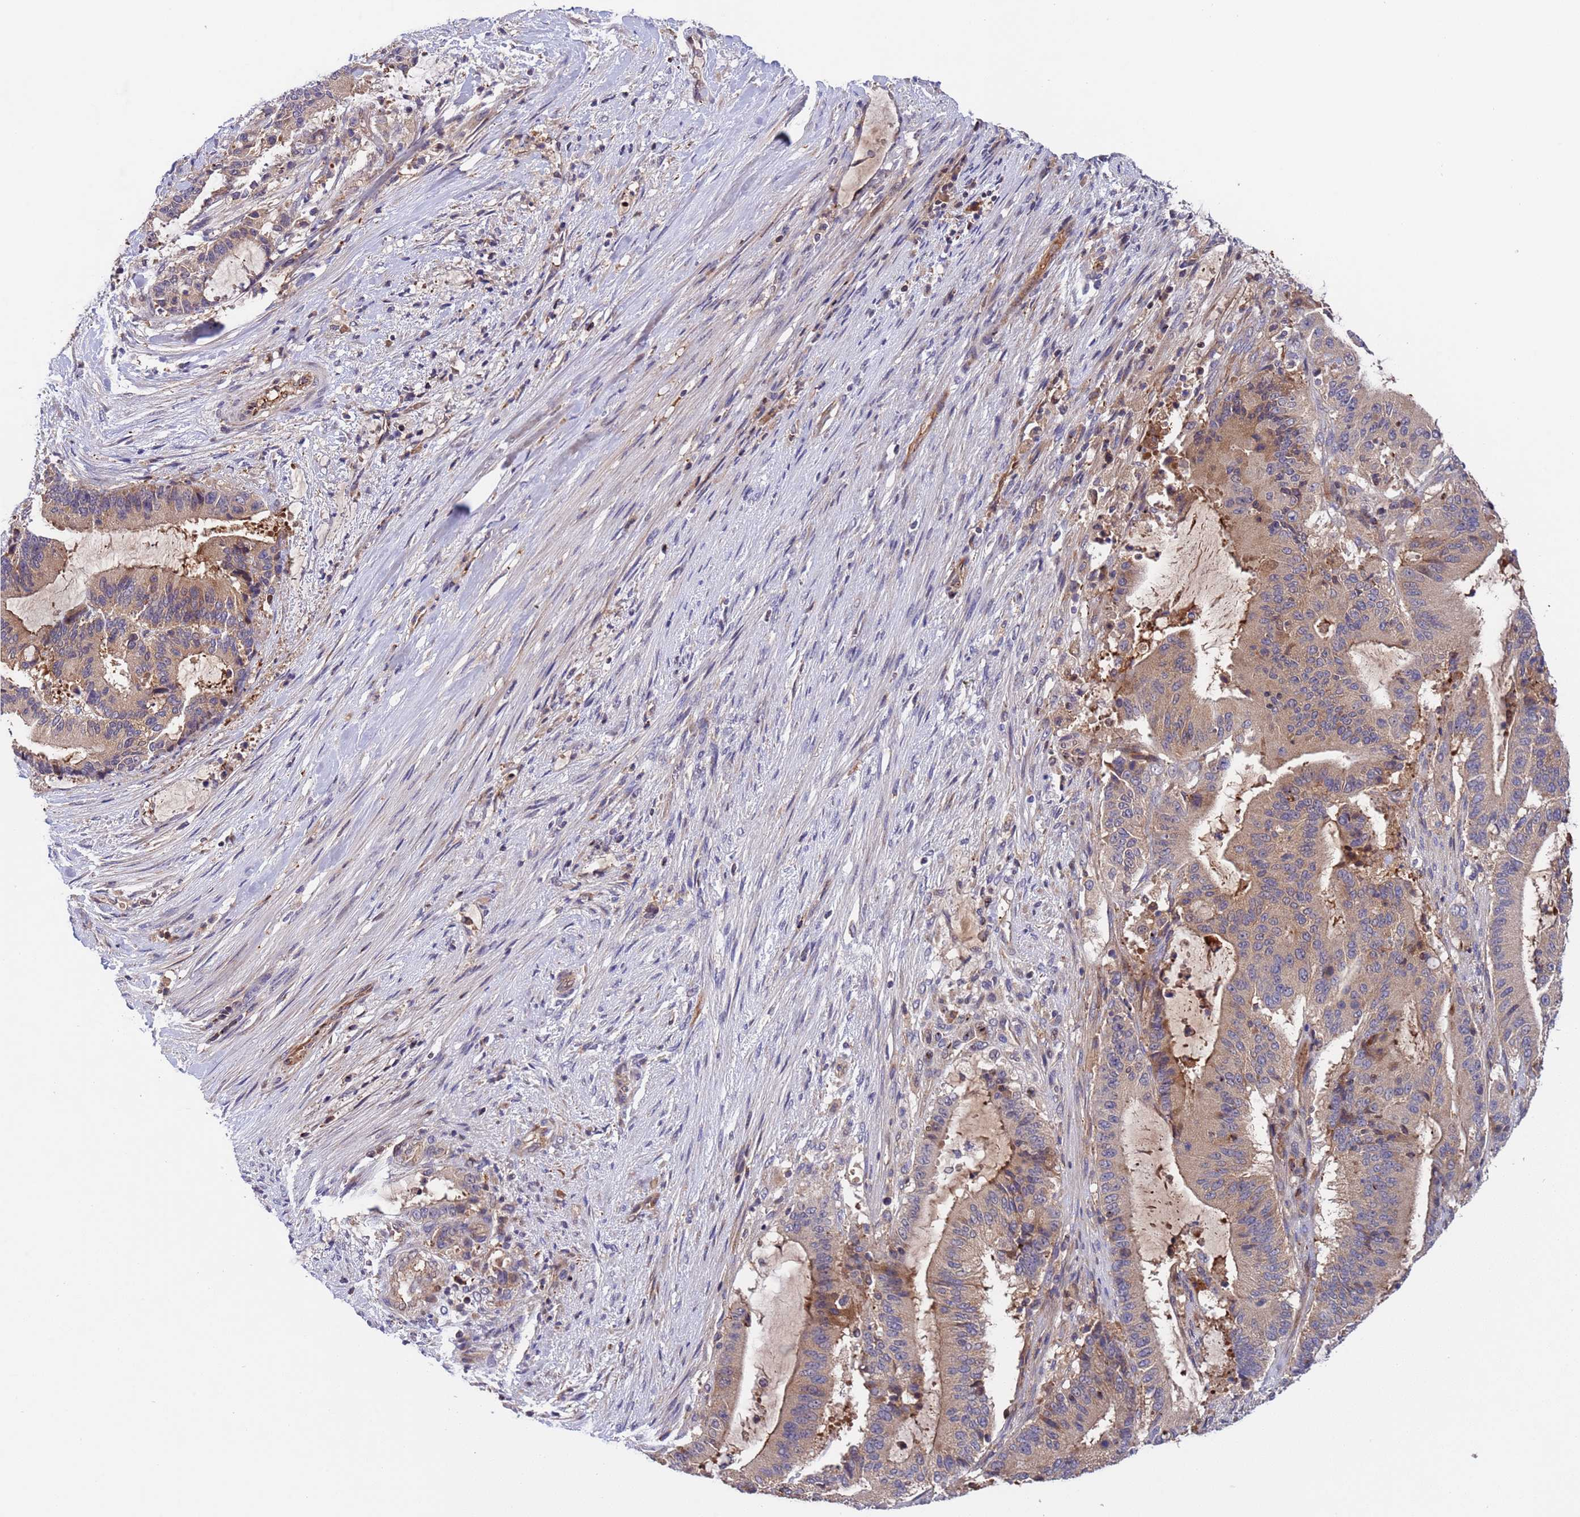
{"staining": {"intensity": "moderate", "quantity": "<25%", "location": "cytoplasmic/membranous,nuclear"}, "tissue": "liver cancer", "cell_type": "Tumor cells", "image_type": "cancer", "snomed": [{"axis": "morphology", "description": "Normal tissue, NOS"}, {"axis": "morphology", "description": "Cholangiocarcinoma"}, {"axis": "topography", "description": "Liver"}, {"axis": "topography", "description": "Peripheral nerve tissue"}], "caption": "Protein expression analysis of liver cholangiocarcinoma shows moderate cytoplasmic/membranous and nuclear expression in about <25% of tumor cells.", "gene": "PARP16", "patient": {"sex": "female", "age": 73}}